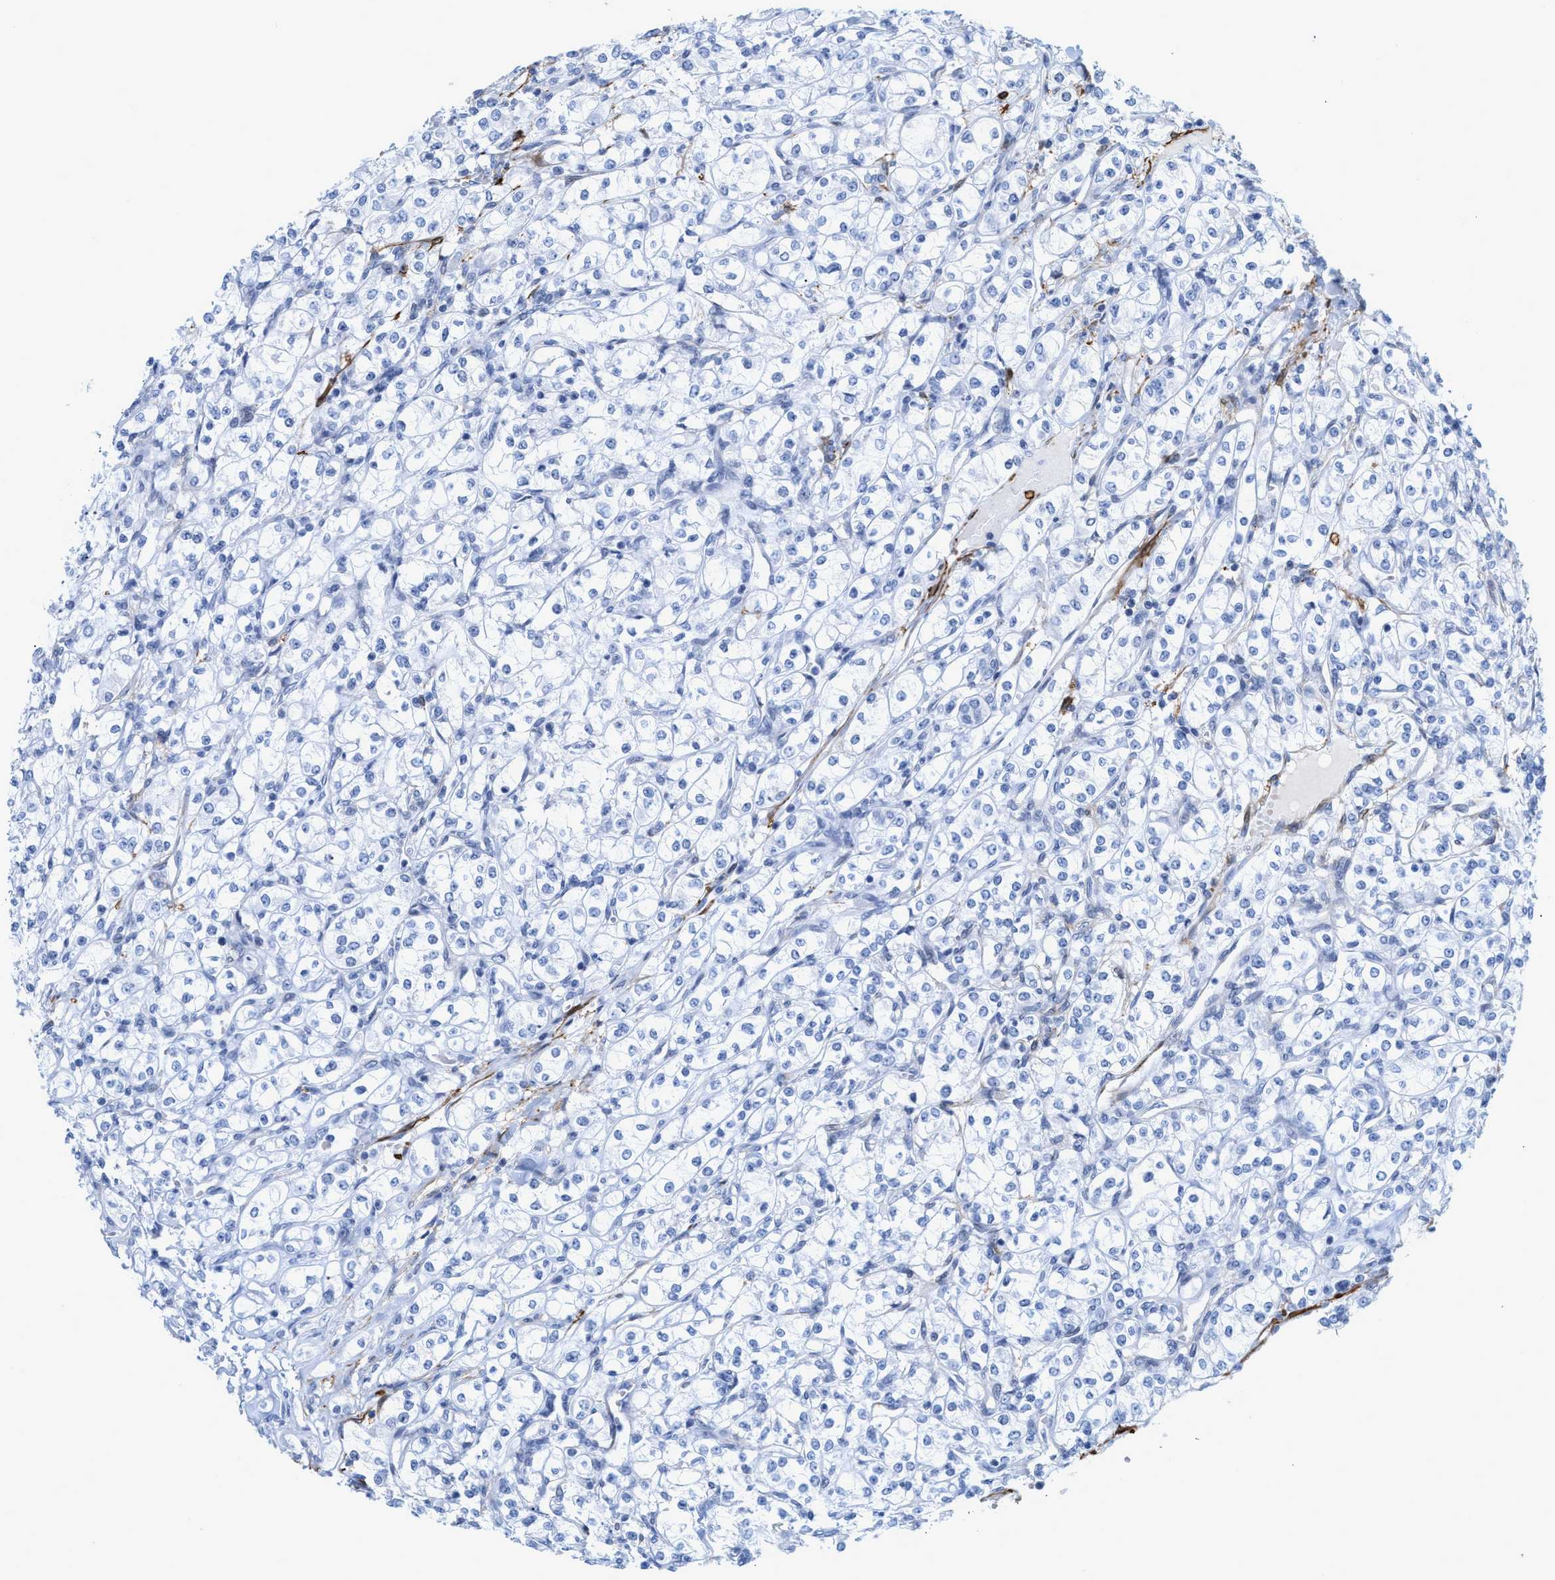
{"staining": {"intensity": "negative", "quantity": "none", "location": "none"}, "tissue": "renal cancer", "cell_type": "Tumor cells", "image_type": "cancer", "snomed": [{"axis": "morphology", "description": "Adenocarcinoma, NOS"}, {"axis": "topography", "description": "Kidney"}], "caption": "Immunohistochemistry photomicrograph of human renal cancer (adenocarcinoma) stained for a protein (brown), which demonstrates no positivity in tumor cells.", "gene": "TAGLN", "patient": {"sex": "male", "age": 77}}